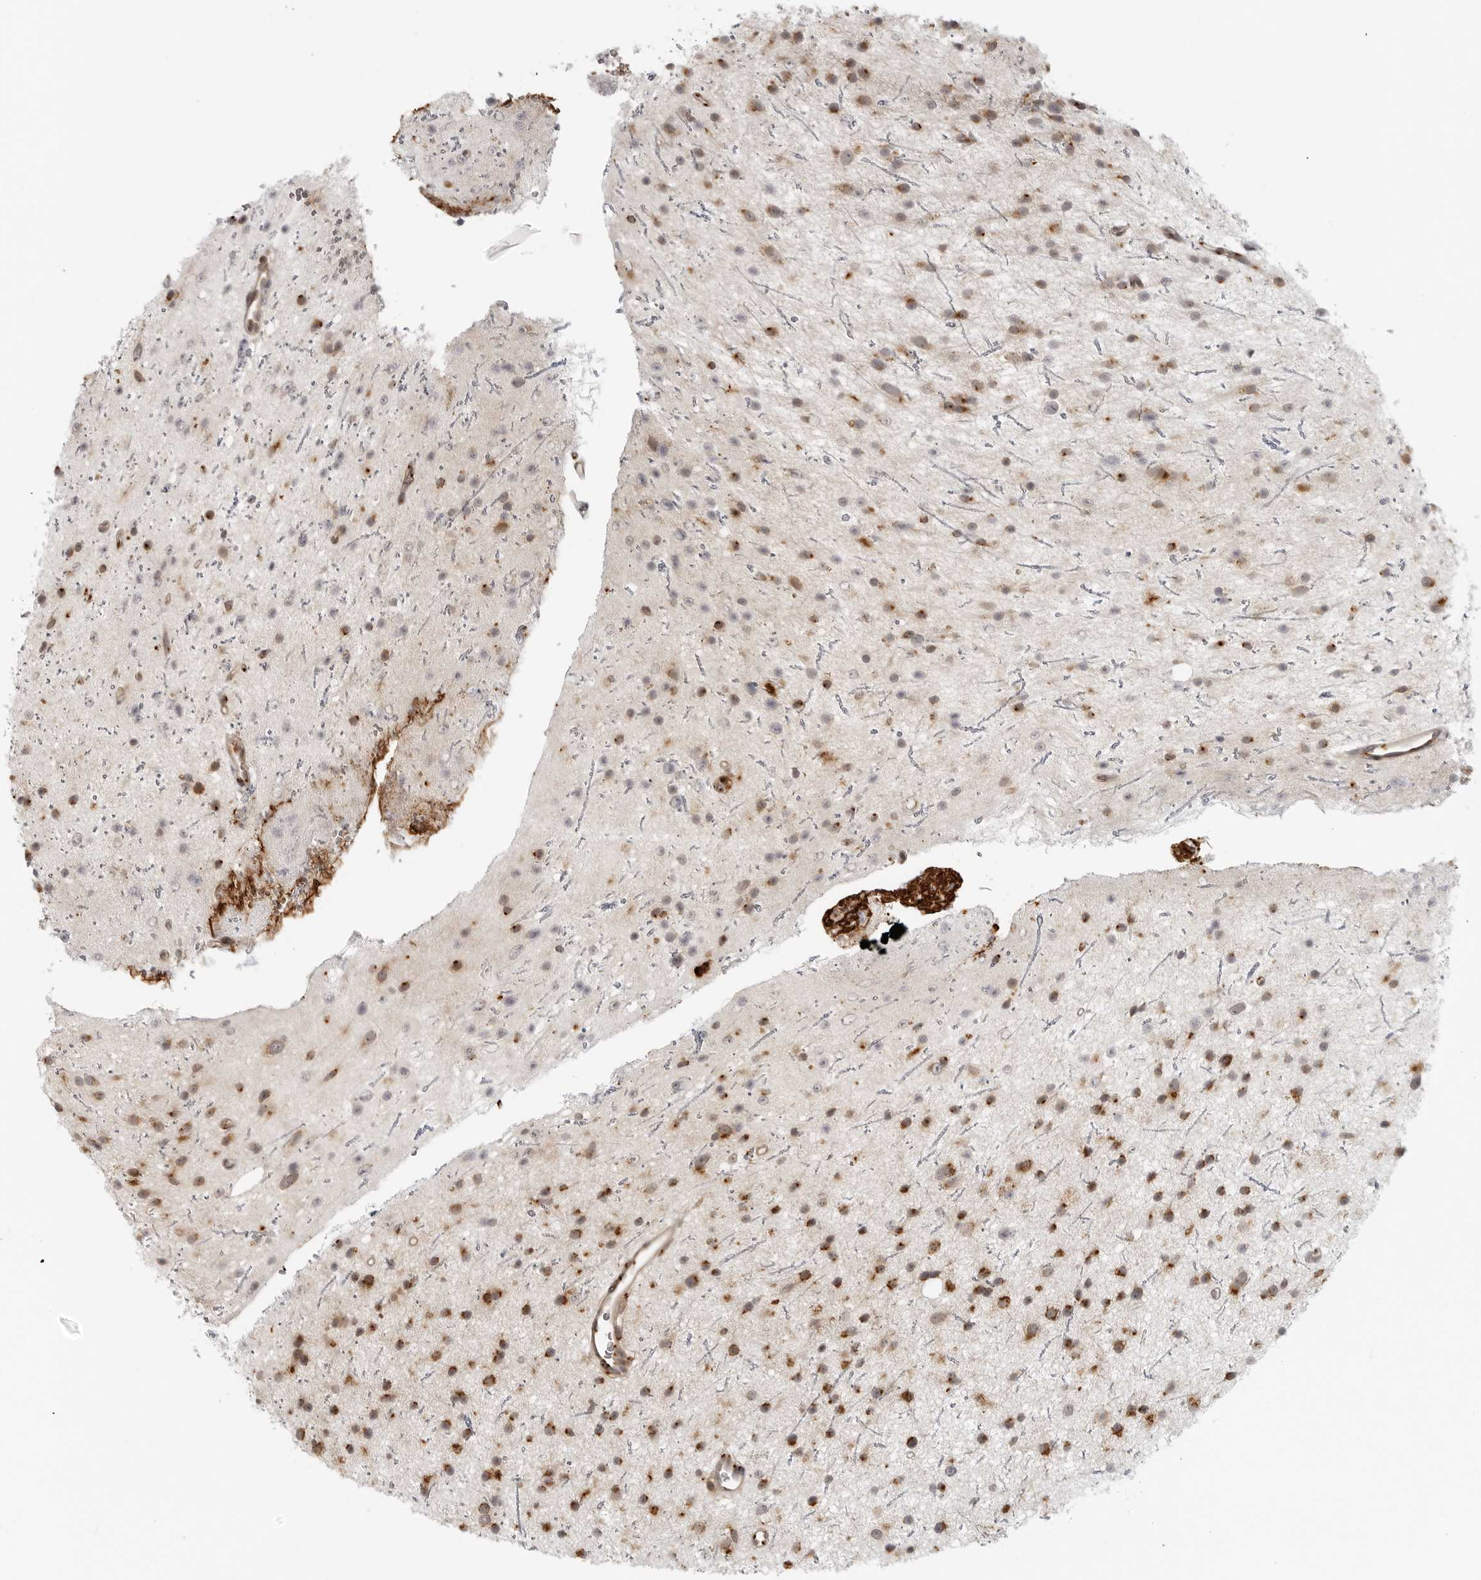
{"staining": {"intensity": "moderate", "quantity": ">75%", "location": "cytoplasmic/membranous"}, "tissue": "glioma", "cell_type": "Tumor cells", "image_type": "cancer", "snomed": [{"axis": "morphology", "description": "Glioma, malignant, Low grade"}, {"axis": "topography", "description": "Cerebral cortex"}], "caption": "Low-grade glioma (malignant) stained for a protein exhibits moderate cytoplasmic/membranous positivity in tumor cells. The protein is shown in brown color, while the nuclei are stained blue.", "gene": "COPA", "patient": {"sex": "female", "age": 39}}